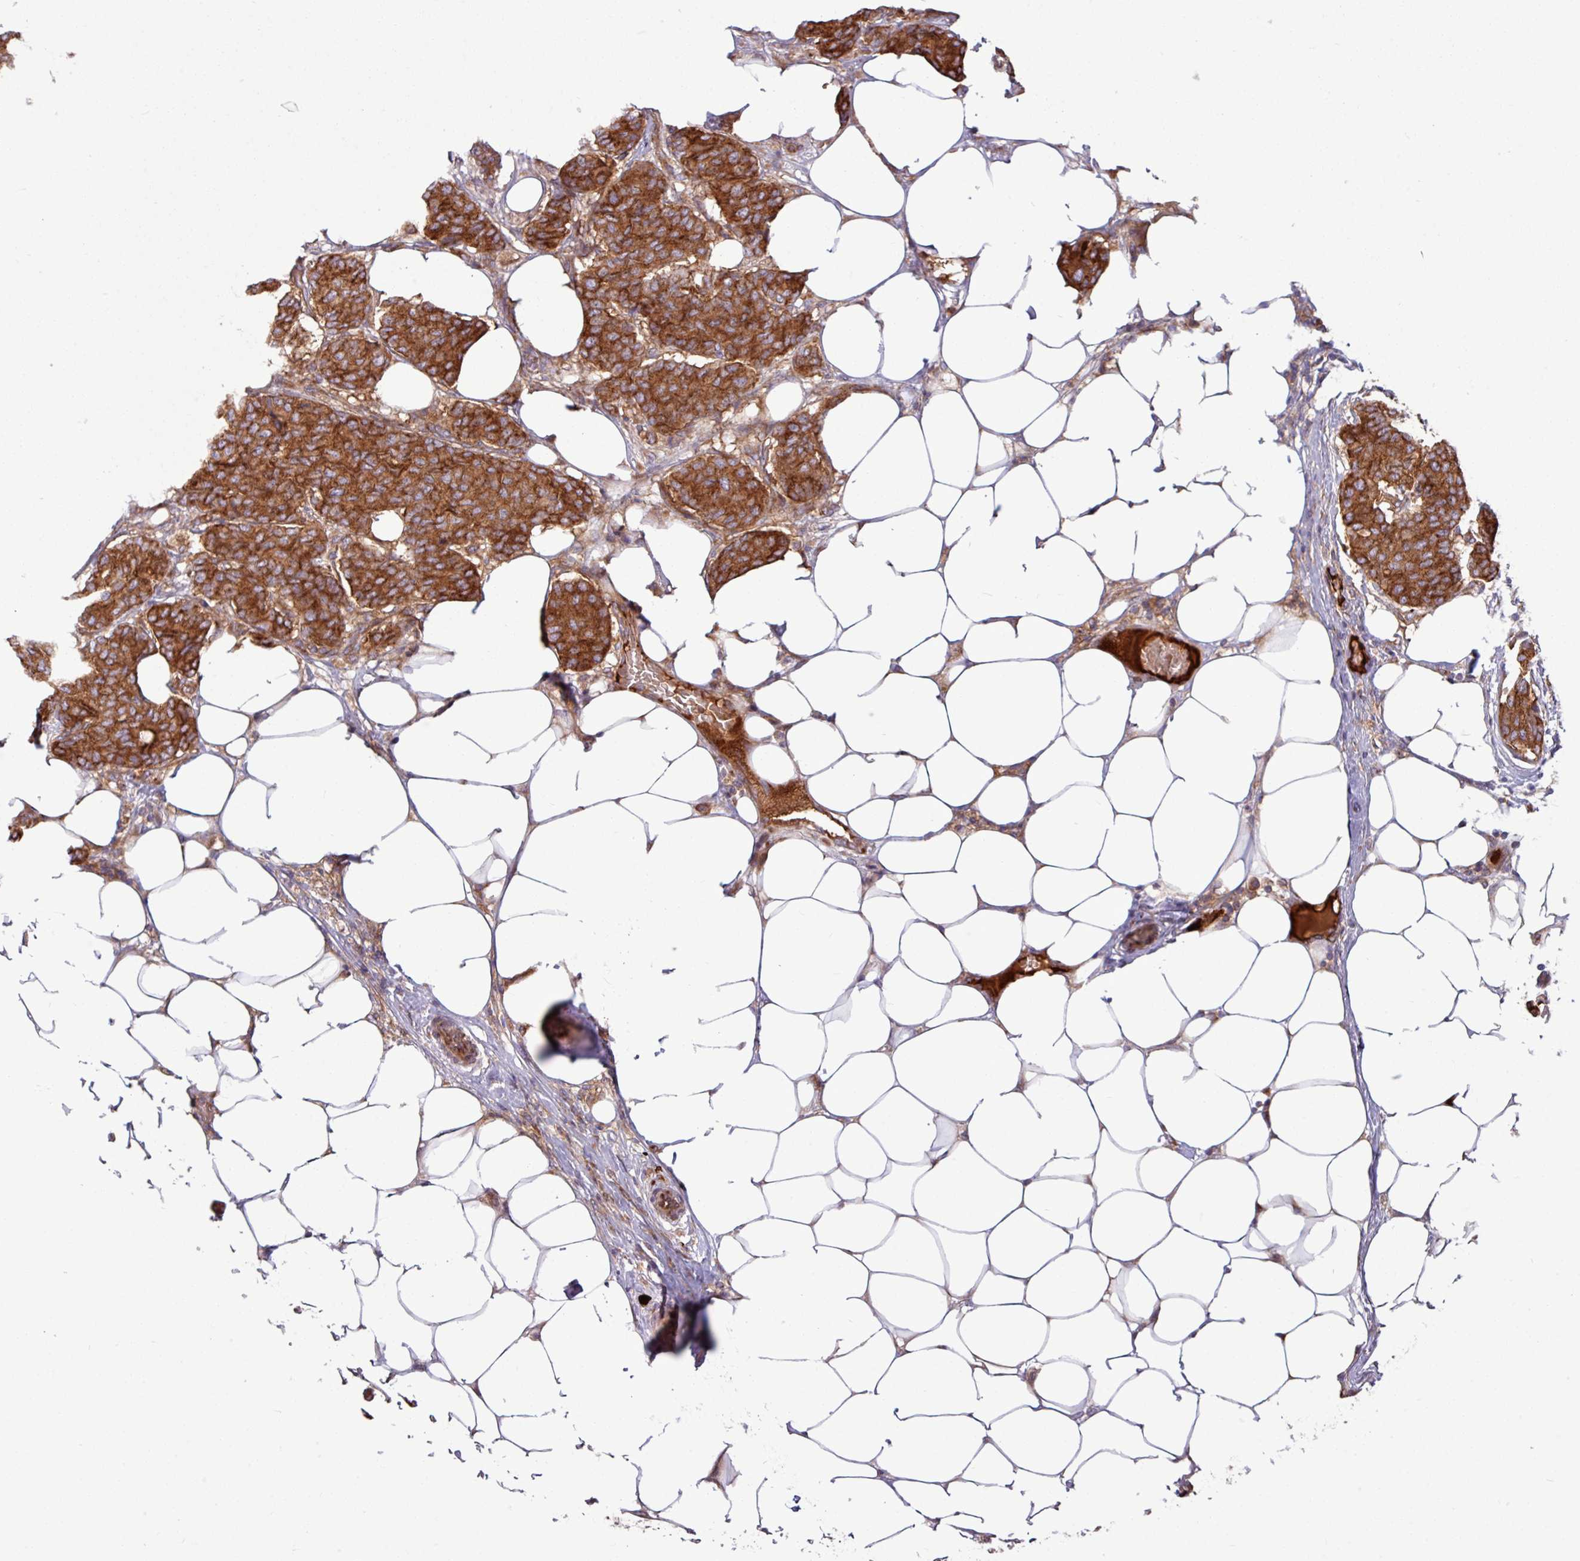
{"staining": {"intensity": "strong", "quantity": ">75%", "location": "cytoplasmic/membranous"}, "tissue": "breast cancer", "cell_type": "Tumor cells", "image_type": "cancer", "snomed": [{"axis": "morphology", "description": "Duct carcinoma"}, {"axis": "topography", "description": "Breast"}], "caption": "Immunohistochemical staining of infiltrating ductal carcinoma (breast) shows strong cytoplasmic/membranous protein expression in about >75% of tumor cells. Immunohistochemistry (ihc) stains the protein of interest in brown and the nuclei are stained blue.", "gene": "LSM12", "patient": {"sex": "female", "age": 75}}